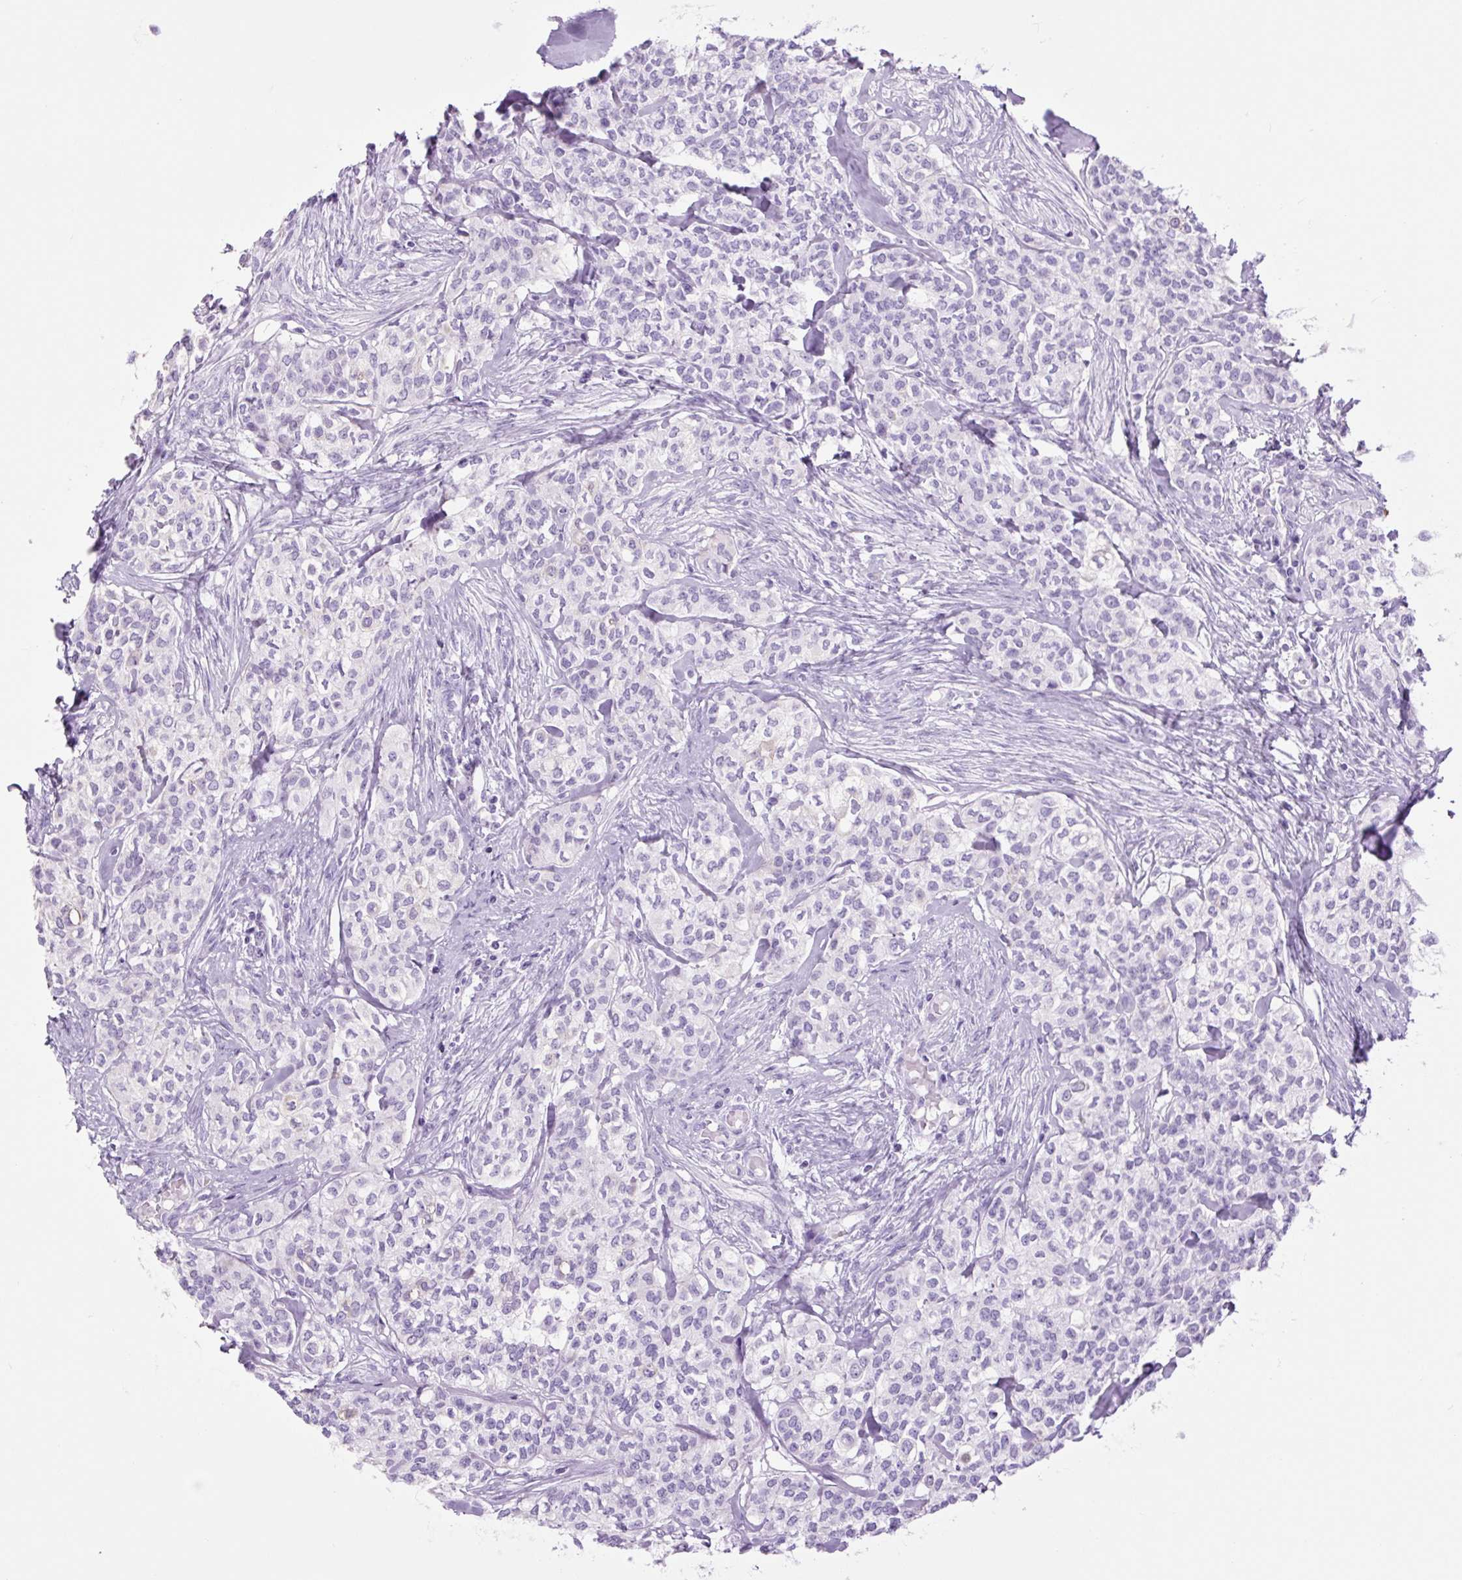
{"staining": {"intensity": "negative", "quantity": "none", "location": "none"}, "tissue": "head and neck cancer", "cell_type": "Tumor cells", "image_type": "cancer", "snomed": [{"axis": "morphology", "description": "Adenocarcinoma, NOS"}, {"axis": "topography", "description": "Head-Neck"}], "caption": "Immunohistochemical staining of human head and neck adenocarcinoma reveals no significant expression in tumor cells.", "gene": "TFF2", "patient": {"sex": "male", "age": 81}}